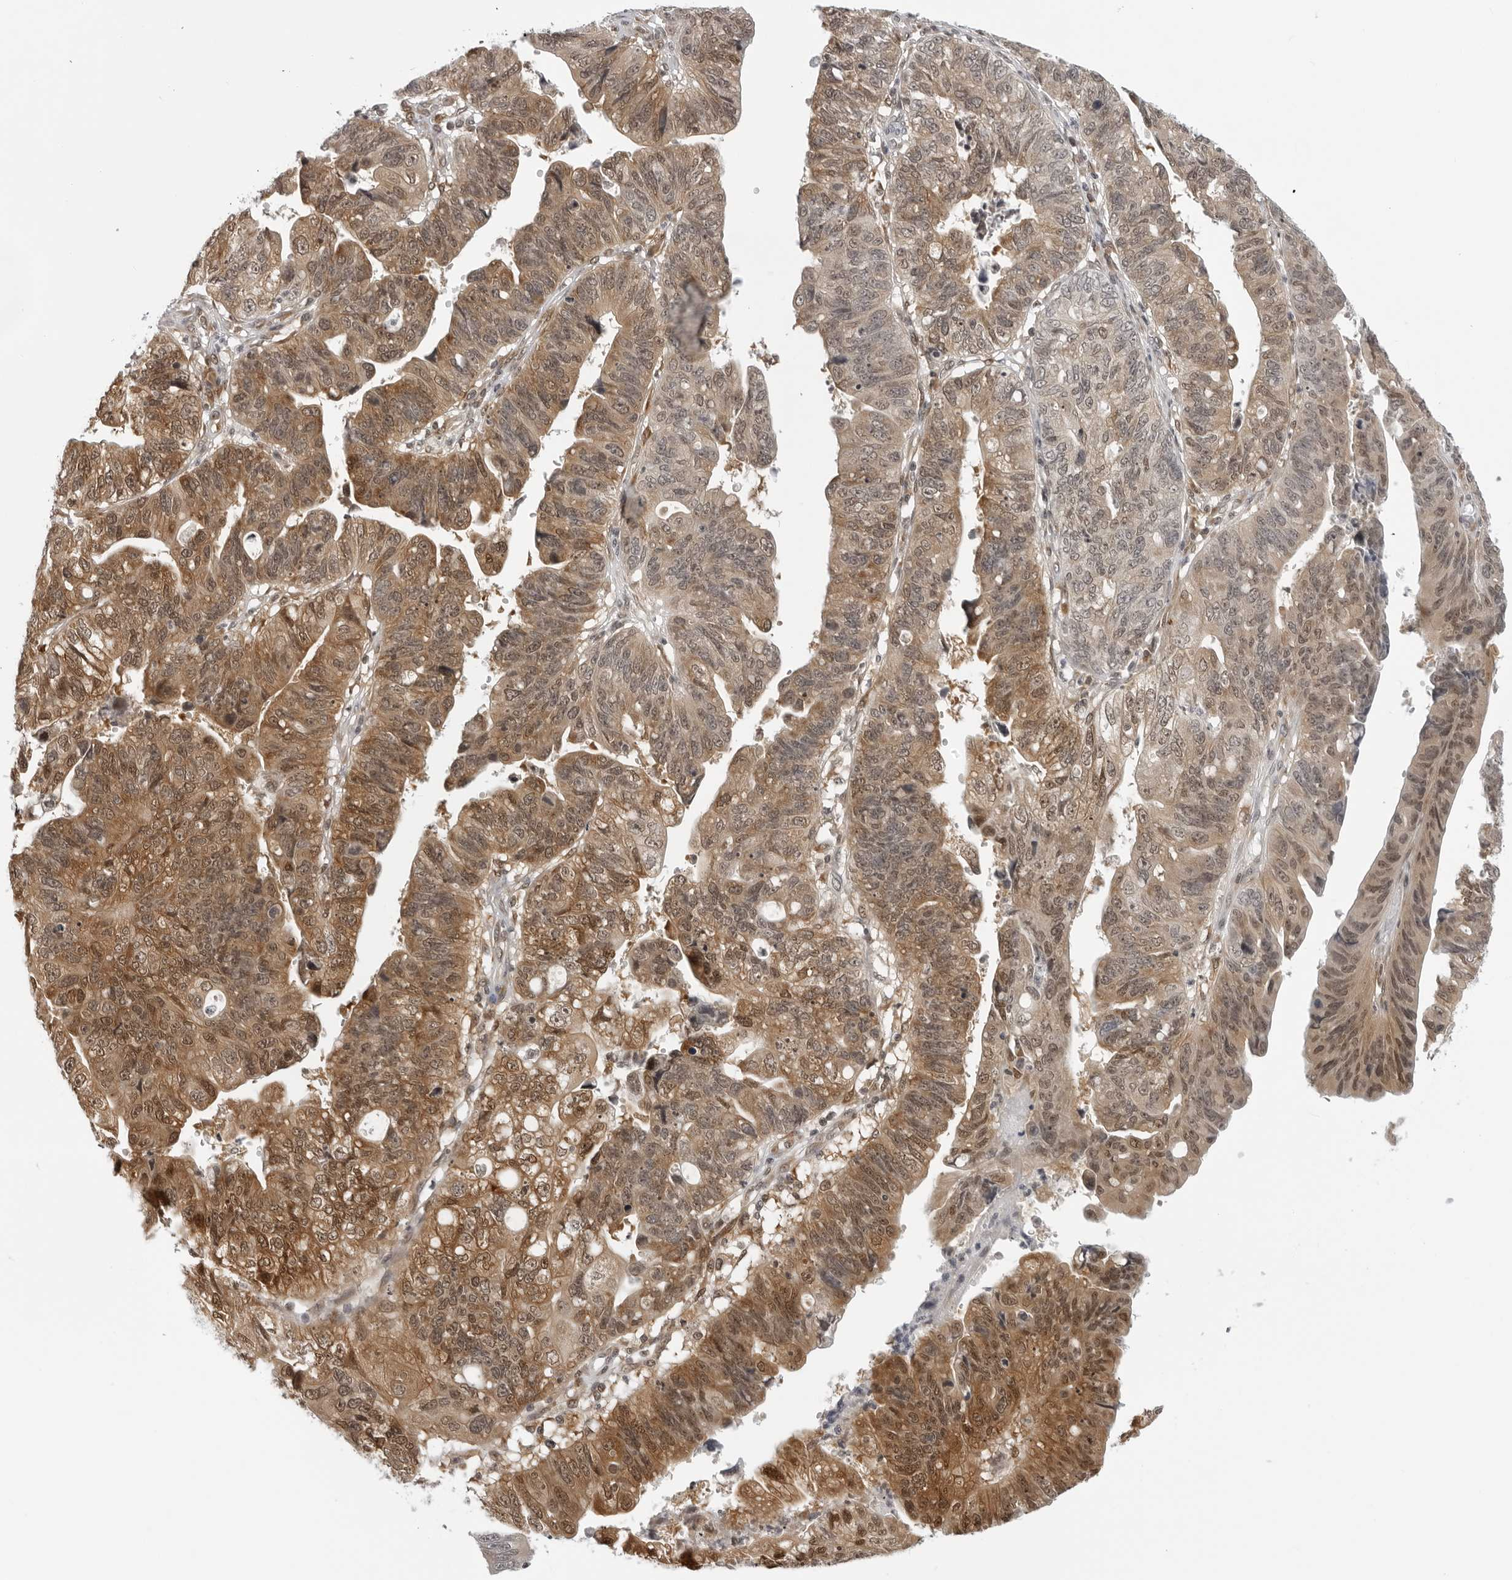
{"staining": {"intensity": "moderate", "quantity": ">75%", "location": "cytoplasmic/membranous"}, "tissue": "stomach cancer", "cell_type": "Tumor cells", "image_type": "cancer", "snomed": [{"axis": "morphology", "description": "Adenocarcinoma, NOS"}, {"axis": "topography", "description": "Stomach"}], "caption": "Protein expression by immunohistochemistry reveals moderate cytoplasmic/membranous positivity in approximately >75% of tumor cells in adenocarcinoma (stomach). Using DAB (brown) and hematoxylin (blue) stains, captured at high magnification using brightfield microscopy.", "gene": "CASP7", "patient": {"sex": "male", "age": 59}}